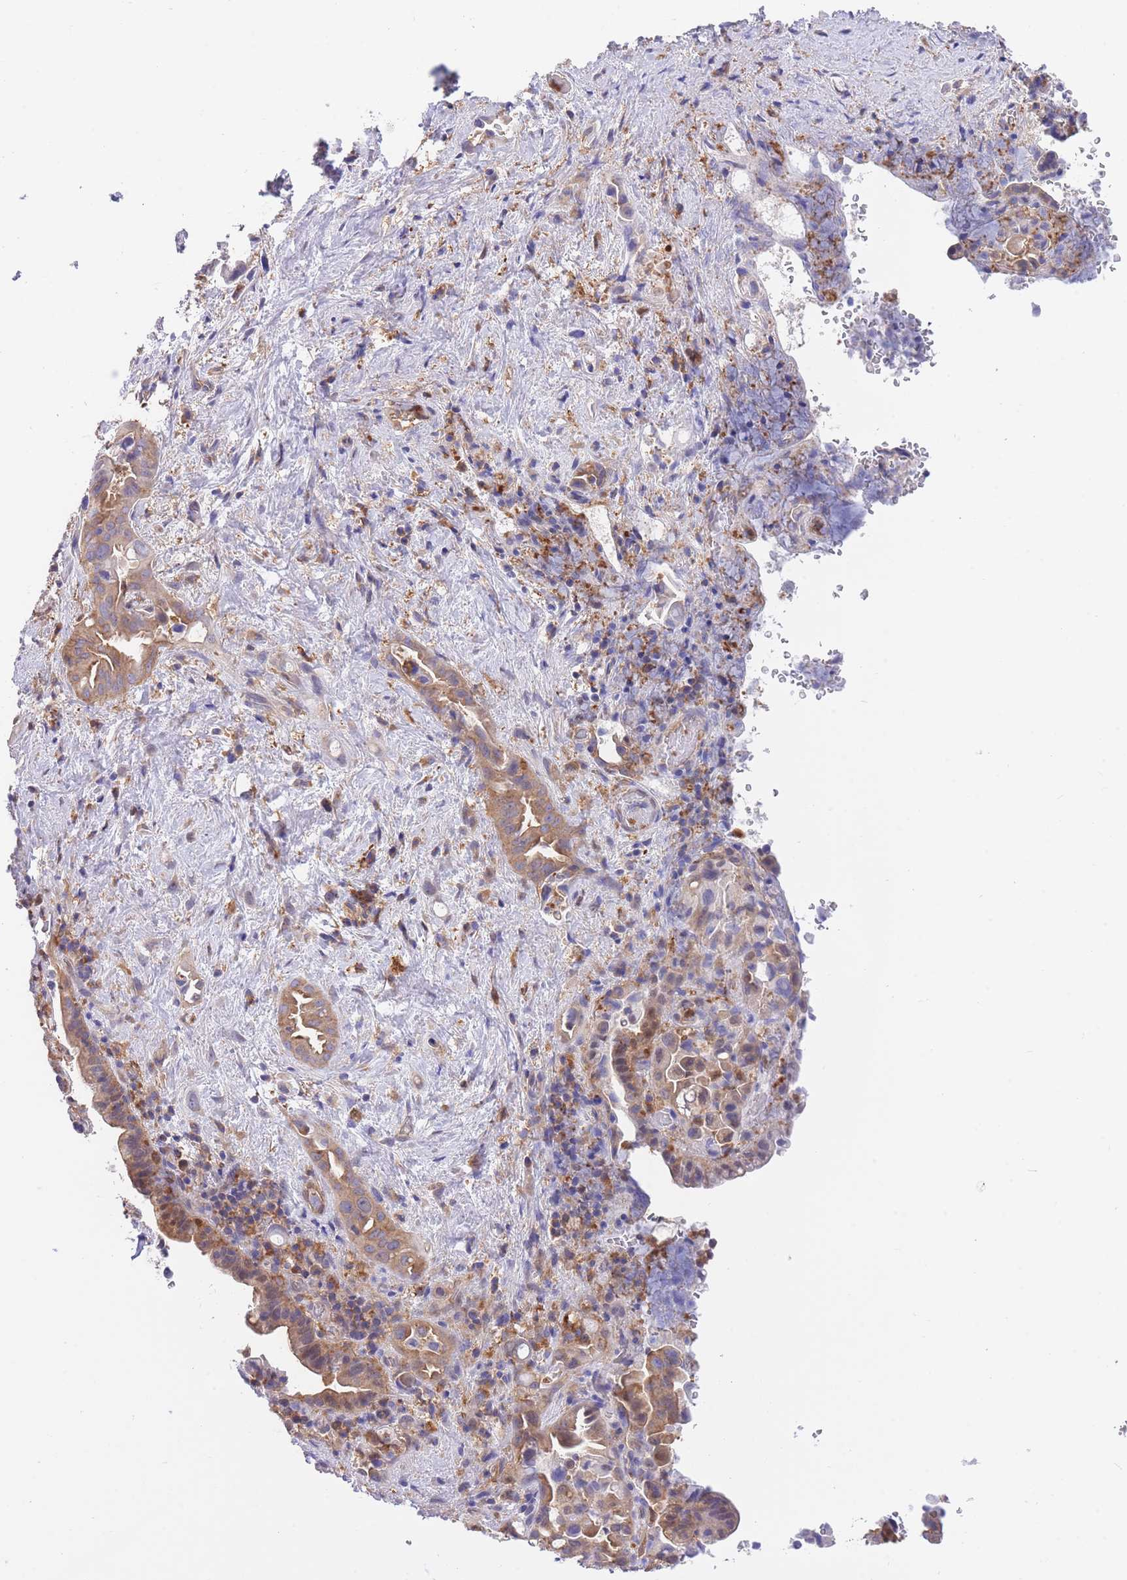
{"staining": {"intensity": "moderate", "quantity": ">75%", "location": "cytoplasmic/membranous"}, "tissue": "liver cancer", "cell_type": "Tumor cells", "image_type": "cancer", "snomed": [{"axis": "morphology", "description": "Cholangiocarcinoma"}, {"axis": "topography", "description": "Liver"}], "caption": "Tumor cells reveal medium levels of moderate cytoplasmic/membranous positivity in approximately >75% of cells in human liver cancer (cholangiocarcinoma).", "gene": "NAMPT", "patient": {"sex": "female", "age": 68}}